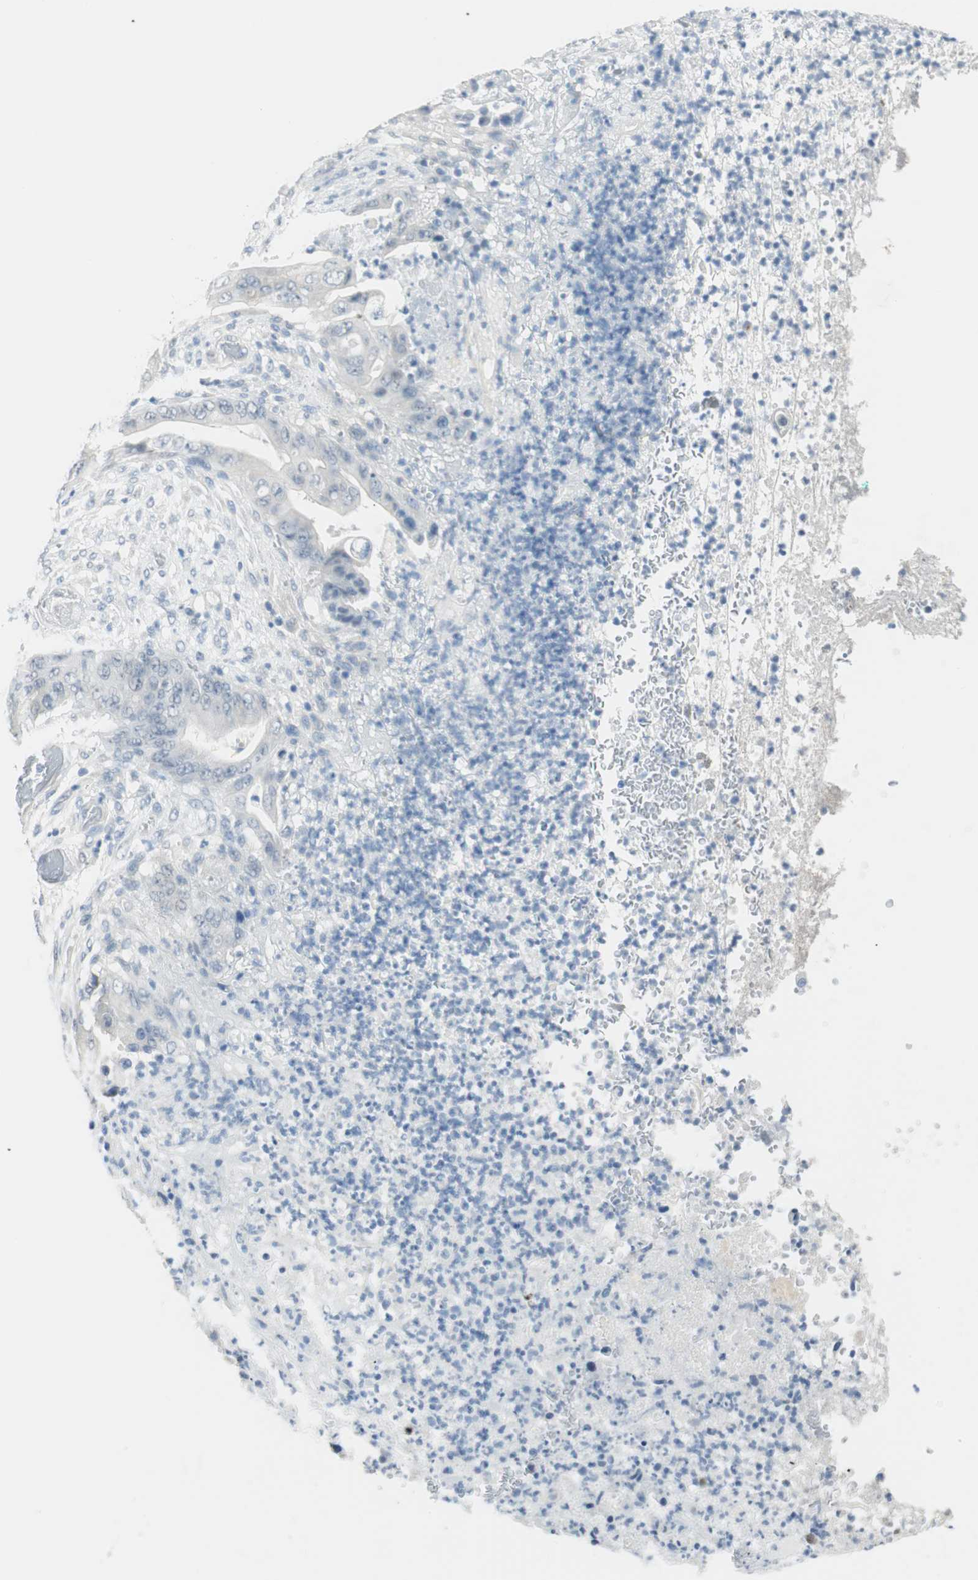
{"staining": {"intensity": "negative", "quantity": "none", "location": "none"}, "tissue": "stomach cancer", "cell_type": "Tumor cells", "image_type": "cancer", "snomed": [{"axis": "morphology", "description": "Adenocarcinoma, NOS"}, {"axis": "topography", "description": "Stomach"}], "caption": "This photomicrograph is of stomach adenocarcinoma stained with IHC to label a protein in brown with the nuclei are counter-stained blue. There is no staining in tumor cells.", "gene": "MLLT10", "patient": {"sex": "female", "age": 73}}